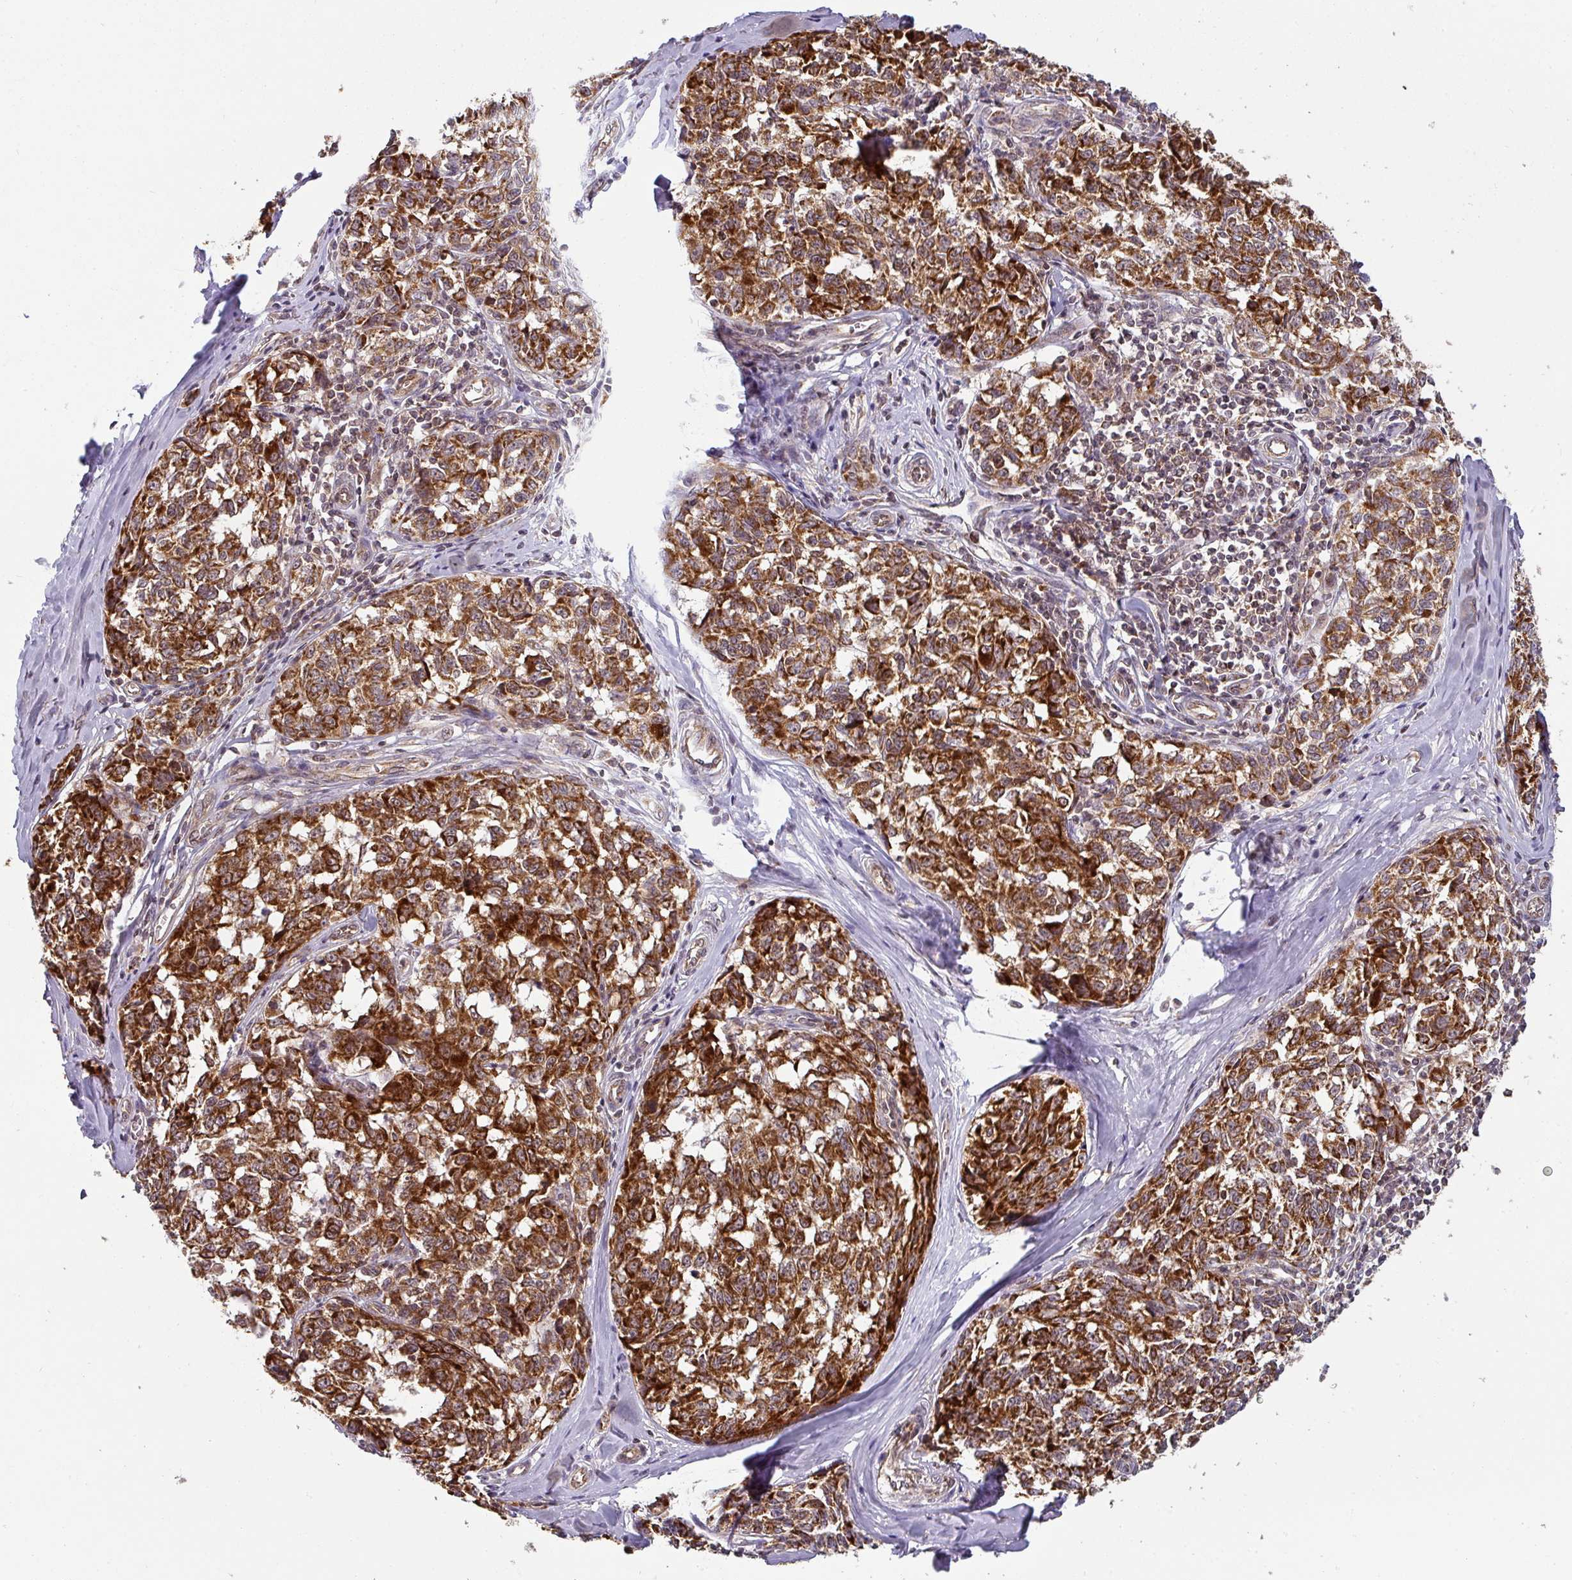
{"staining": {"intensity": "strong", "quantity": ">75%", "location": "cytoplasmic/membranous"}, "tissue": "melanoma", "cell_type": "Tumor cells", "image_type": "cancer", "snomed": [{"axis": "morphology", "description": "Normal tissue, NOS"}, {"axis": "morphology", "description": "Malignant melanoma, NOS"}, {"axis": "topography", "description": "Skin"}], "caption": "This histopathology image exhibits IHC staining of melanoma, with high strong cytoplasmic/membranous positivity in approximately >75% of tumor cells.", "gene": "MRPS16", "patient": {"sex": "female", "age": 64}}